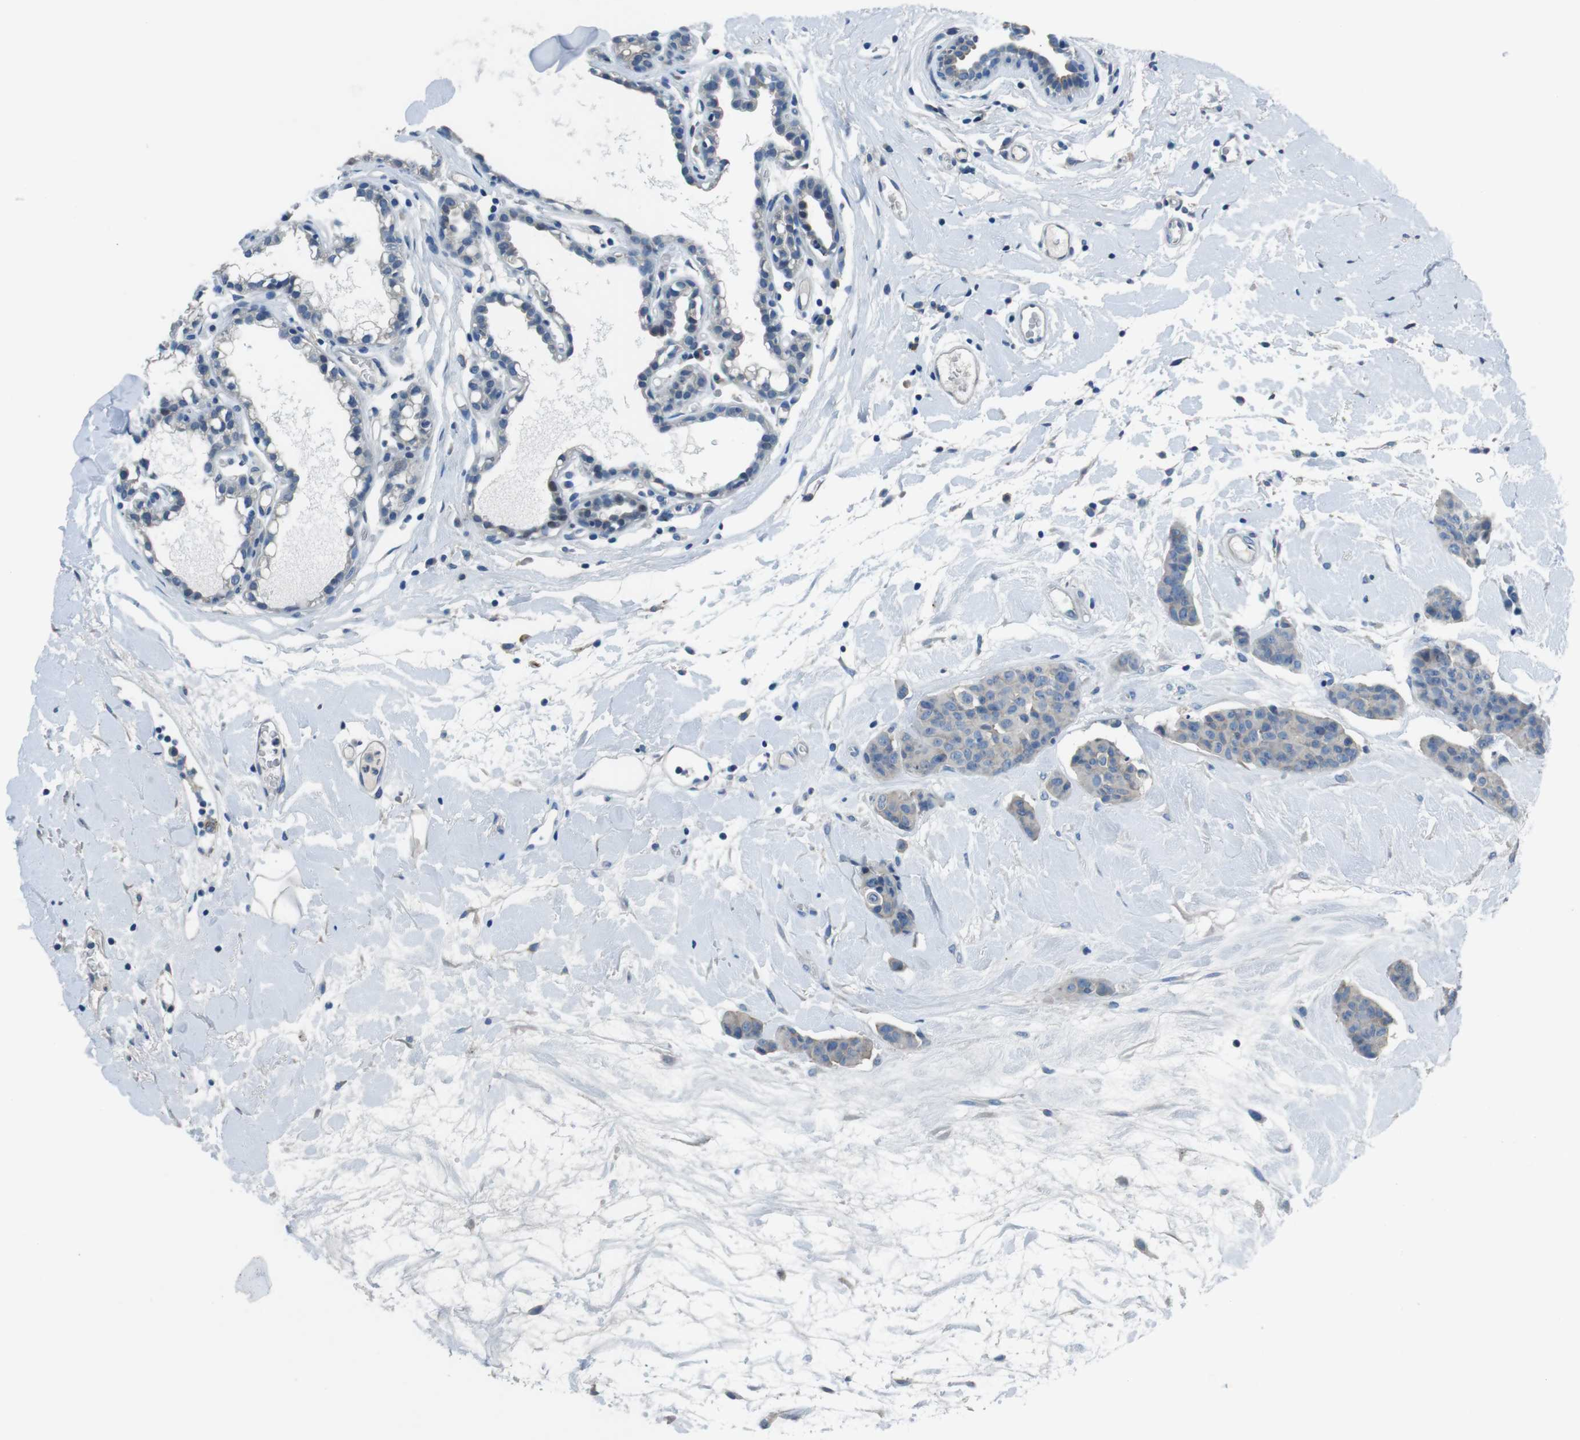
{"staining": {"intensity": "weak", "quantity": "<25%", "location": "cytoplasmic/membranous"}, "tissue": "breast cancer", "cell_type": "Tumor cells", "image_type": "cancer", "snomed": [{"axis": "morphology", "description": "Normal tissue, NOS"}, {"axis": "morphology", "description": "Duct carcinoma"}, {"axis": "topography", "description": "Breast"}], "caption": "DAB (3,3'-diaminobenzidine) immunohistochemical staining of human breast cancer (intraductal carcinoma) displays no significant positivity in tumor cells.", "gene": "TULP3", "patient": {"sex": "female", "age": 40}}